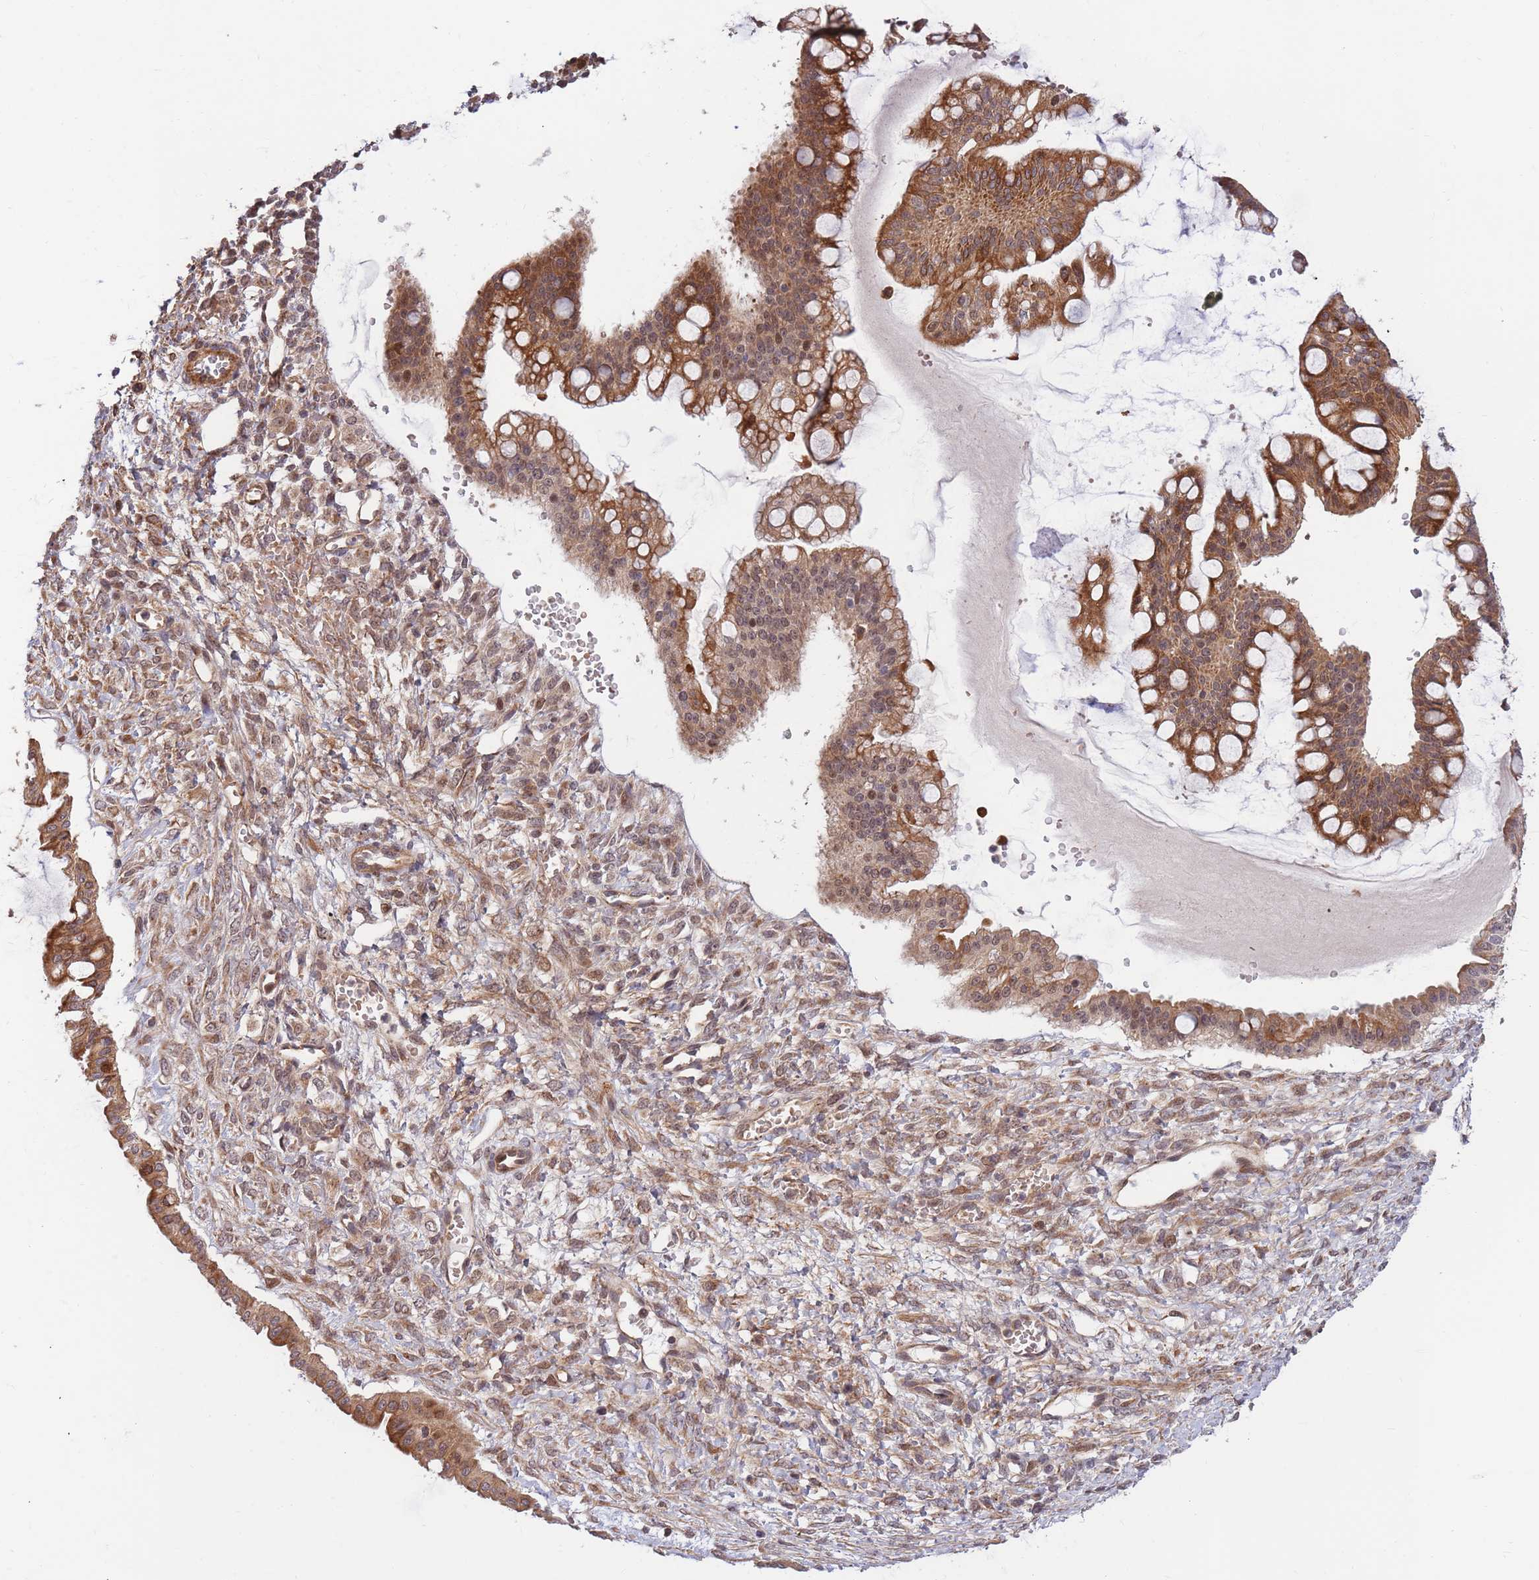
{"staining": {"intensity": "moderate", "quantity": ">75%", "location": "cytoplasmic/membranous,nuclear"}, "tissue": "ovarian cancer", "cell_type": "Tumor cells", "image_type": "cancer", "snomed": [{"axis": "morphology", "description": "Cystadenocarcinoma, mucinous, NOS"}, {"axis": "topography", "description": "Ovary"}], "caption": "Ovarian cancer stained for a protein shows moderate cytoplasmic/membranous and nuclear positivity in tumor cells.", "gene": "HAUS3", "patient": {"sex": "female", "age": 73}}